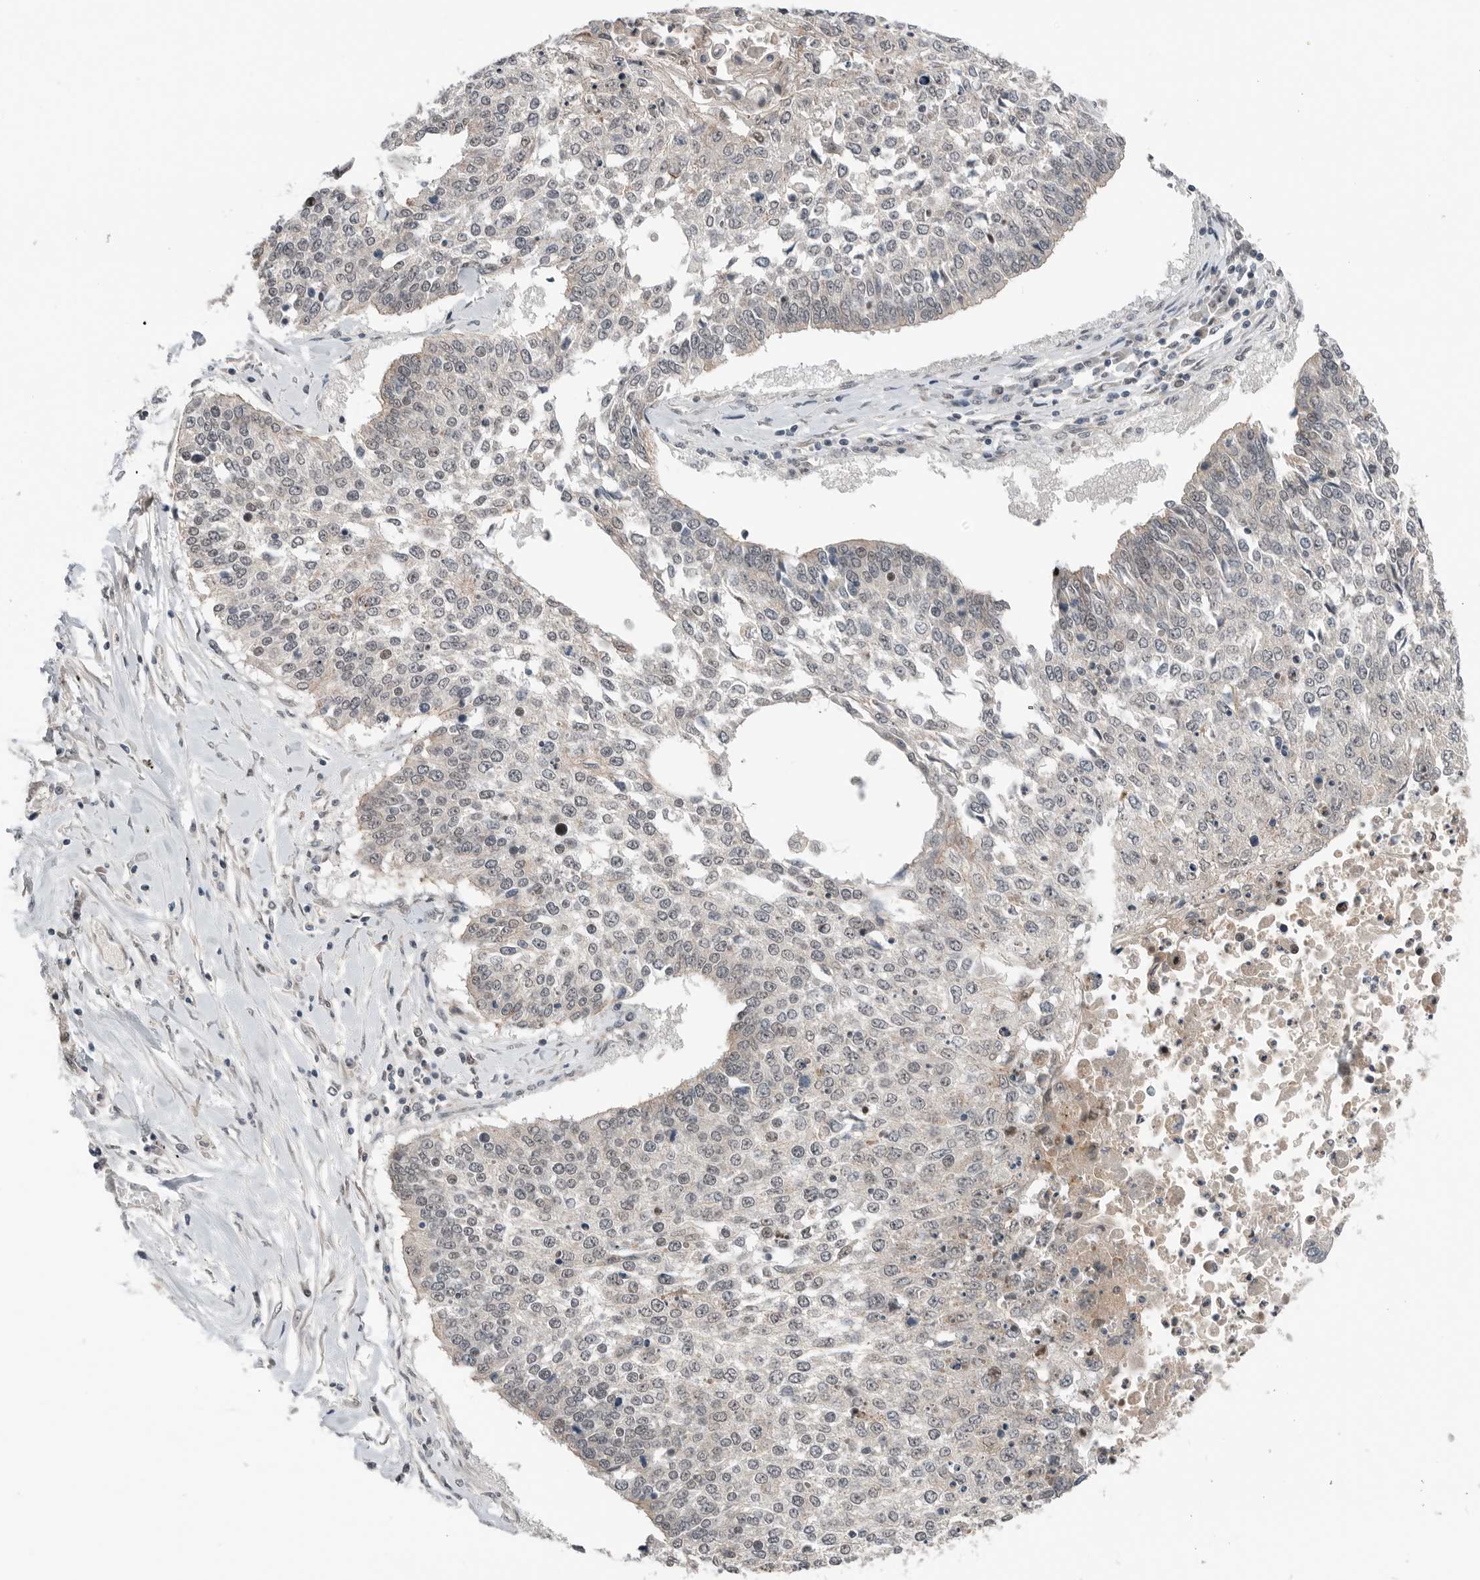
{"staining": {"intensity": "negative", "quantity": "none", "location": "none"}, "tissue": "lung cancer", "cell_type": "Tumor cells", "image_type": "cancer", "snomed": [{"axis": "morphology", "description": "Normal tissue, NOS"}, {"axis": "morphology", "description": "Squamous cell carcinoma, NOS"}, {"axis": "topography", "description": "Cartilage tissue"}, {"axis": "topography", "description": "Bronchus"}, {"axis": "topography", "description": "Lung"}, {"axis": "topography", "description": "Peripheral nerve tissue"}], "caption": "Tumor cells are negative for brown protein staining in lung cancer.", "gene": "NTAQ1", "patient": {"sex": "female", "age": 49}}